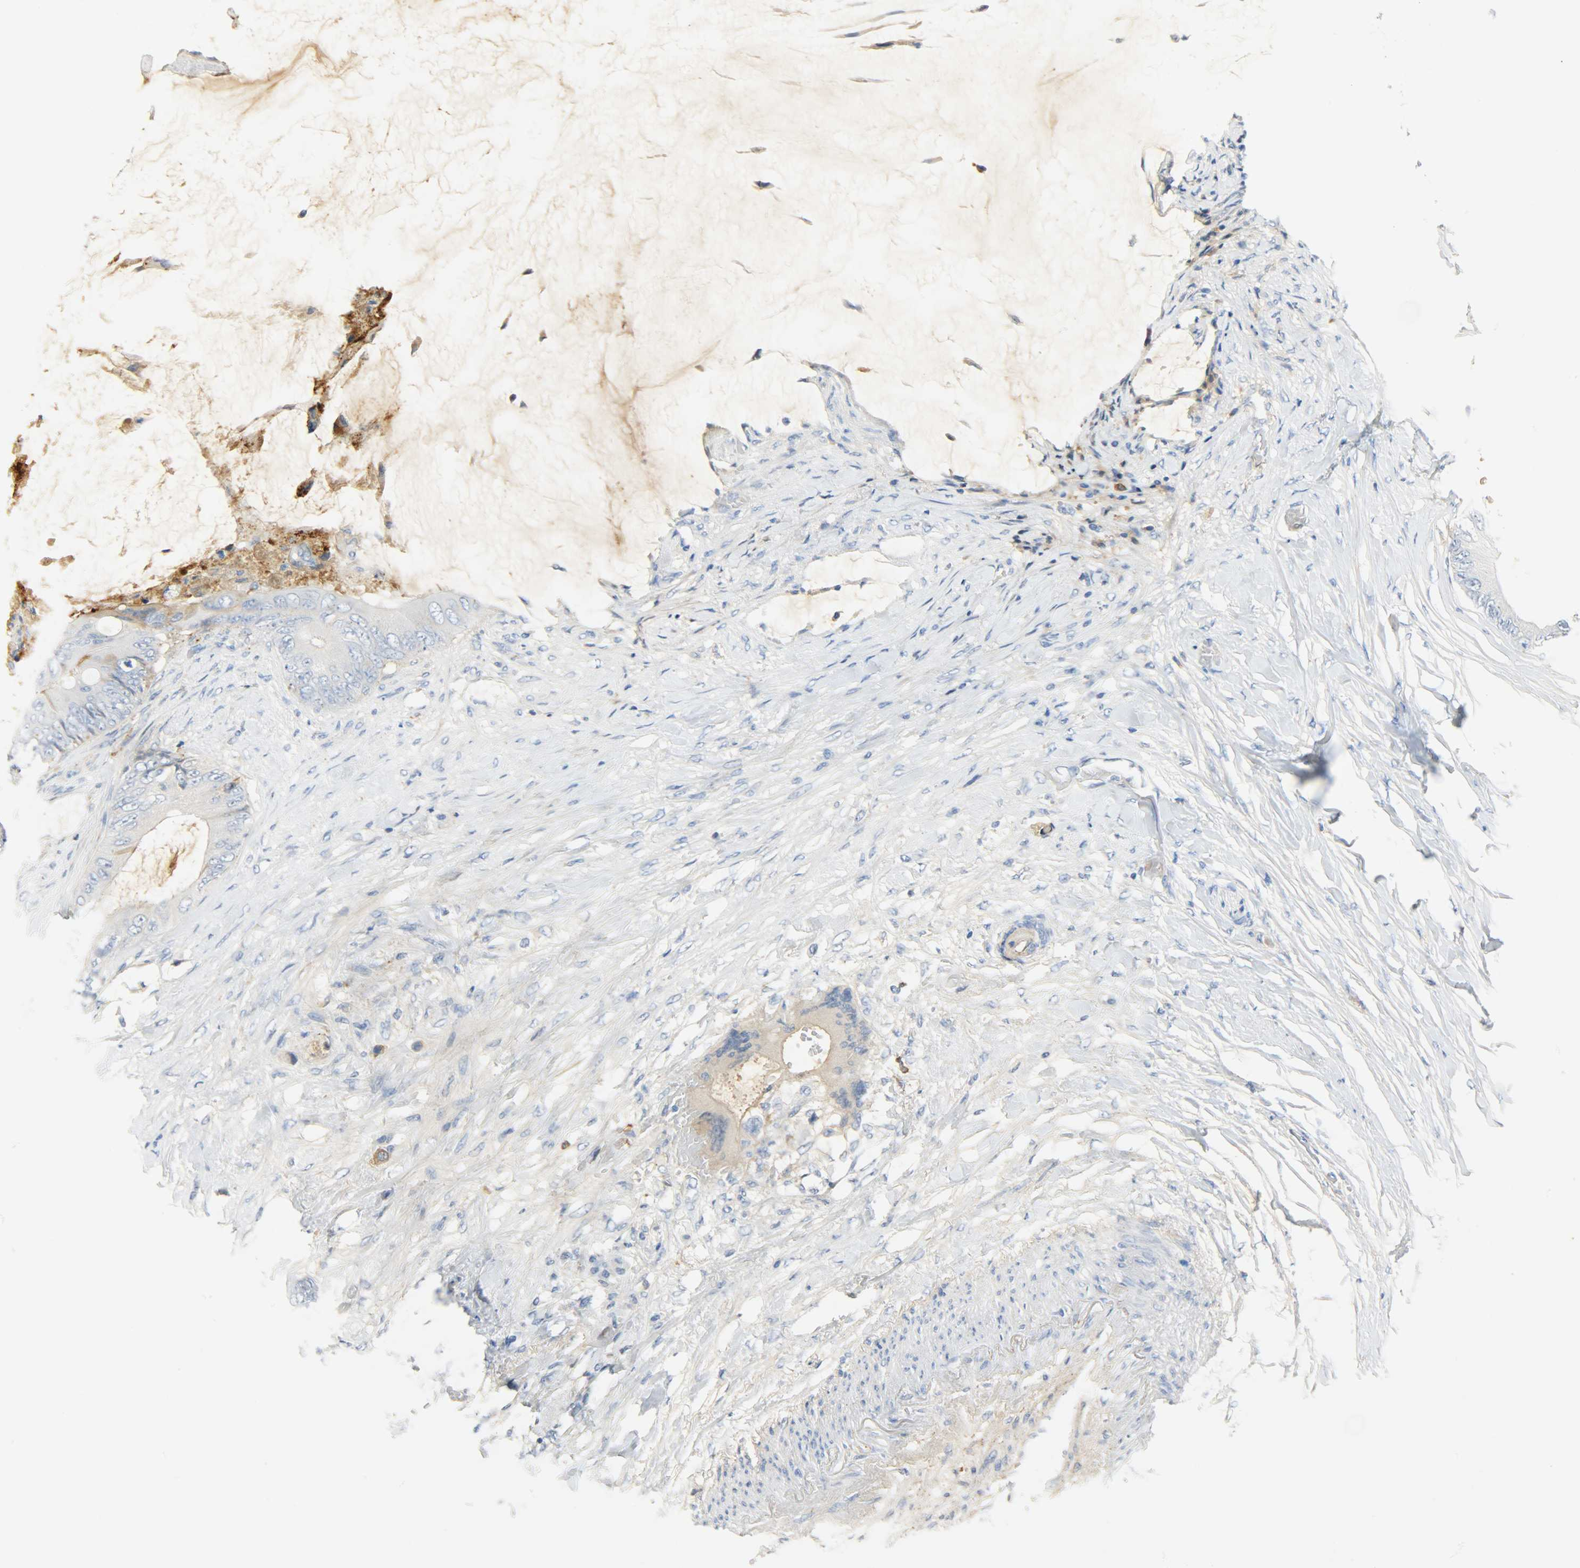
{"staining": {"intensity": "weak", "quantity": "25%-75%", "location": "cytoplasmic/membranous"}, "tissue": "colorectal cancer", "cell_type": "Tumor cells", "image_type": "cancer", "snomed": [{"axis": "morphology", "description": "Normal tissue, NOS"}, {"axis": "morphology", "description": "Adenocarcinoma, NOS"}, {"axis": "topography", "description": "Rectum"}, {"axis": "topography", "description": "Peripheral nerve tissue"}], "caption": "Colorectal cancer (adenocarcinoma) stained with a brown dye exhibits weak cytoplasmic/membranous positive staining in about 25%-75% of tumor cells.", "gene": "CRP", "patient": {"sex": "female", "age": 77}}